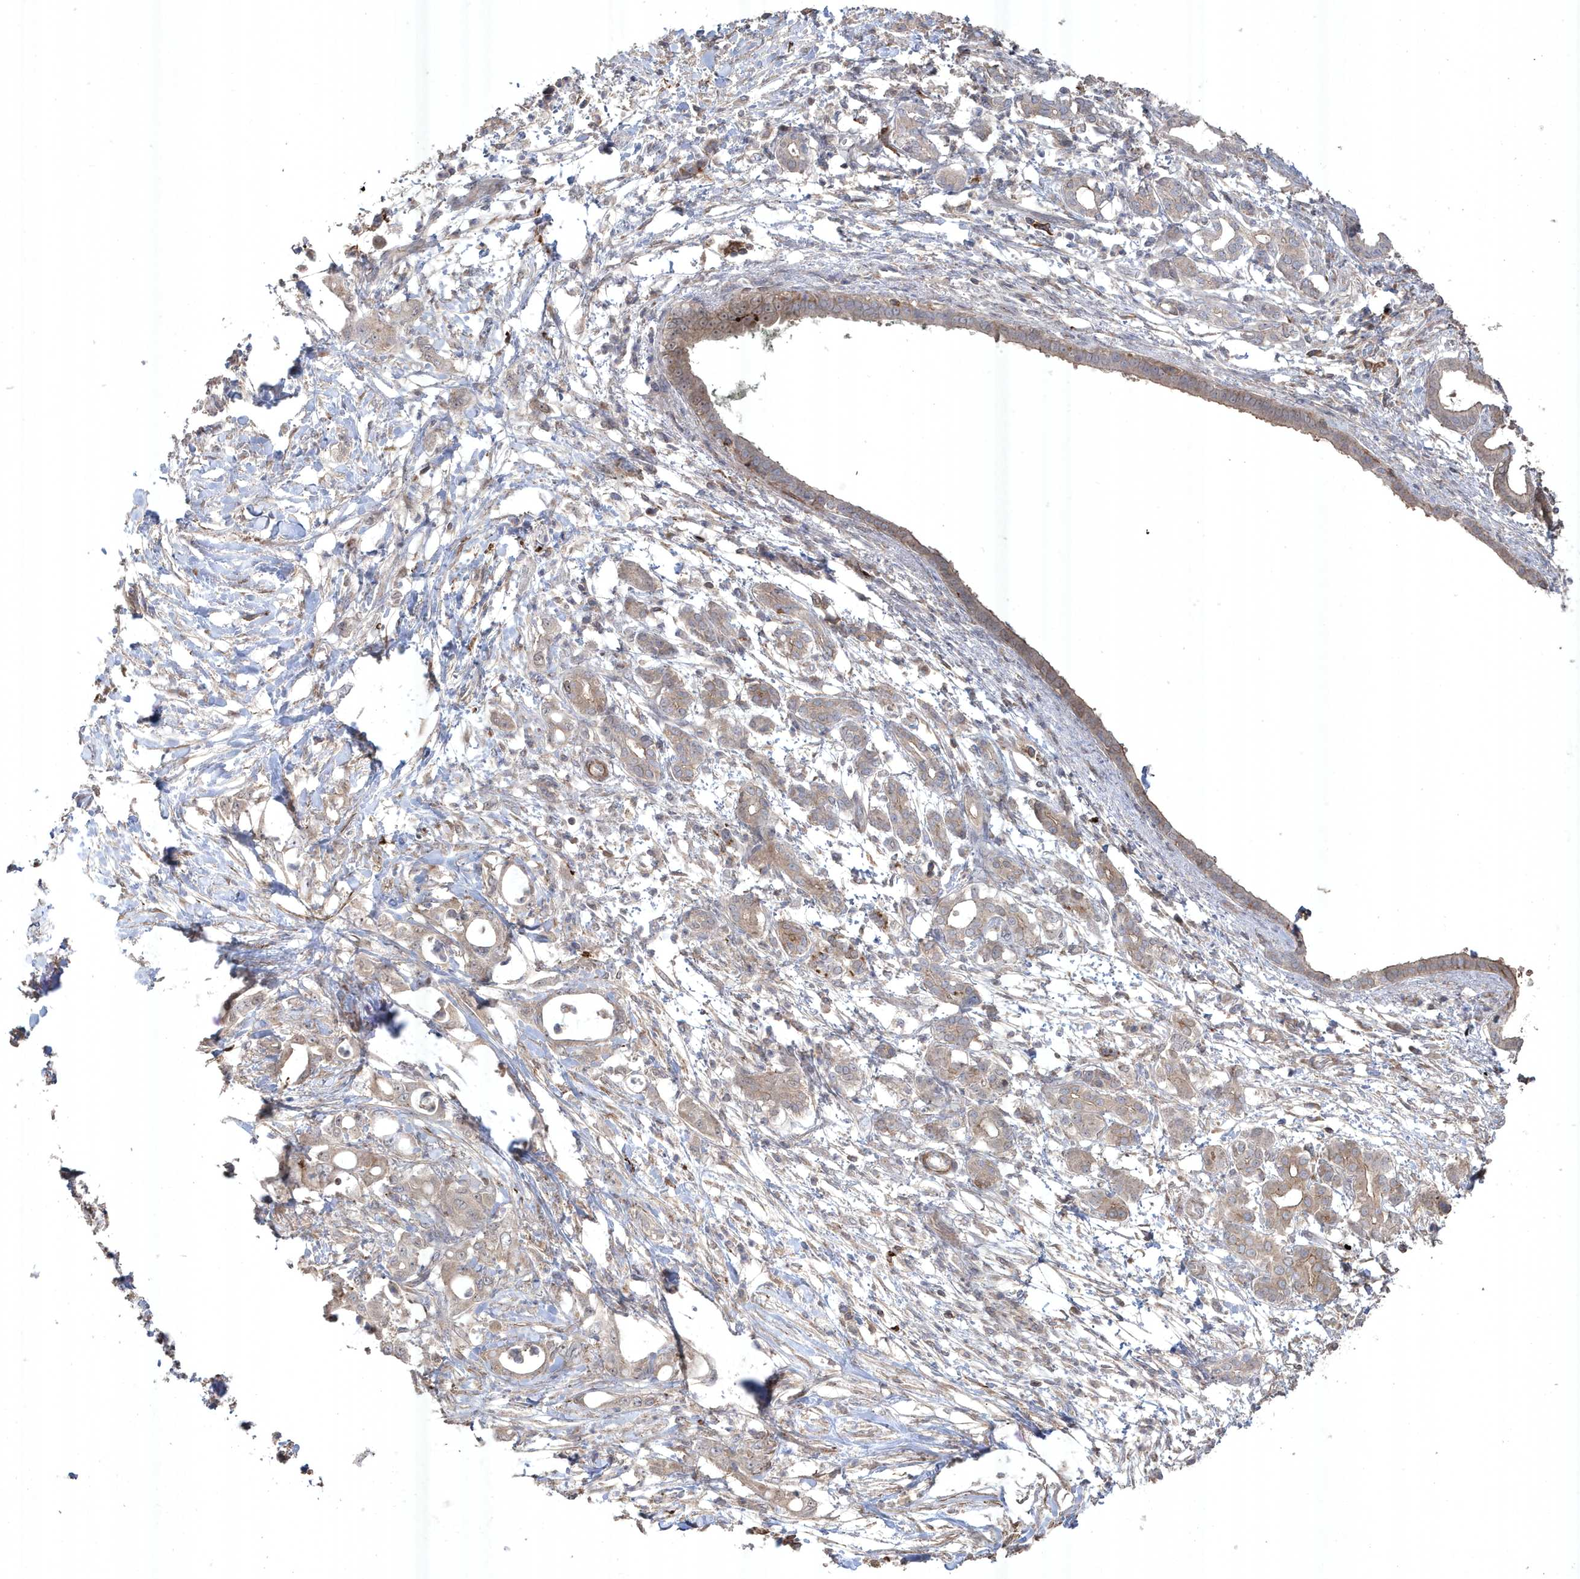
{"staining": {"intensity": "weak", "quantity": "<25%", "location": "cytoplasmic/membranous"}, "tissue": "pancreatic cancer", "cell_type": "Tumor cells", "image_type": "cancer", "snomed": [{"axis": "morphology", "description": "Adenocarcinoma, NOS"}, {"axis": "topography", "description": "Pancreas"}], "caption": "Immunohistochemistry micrograph of neoplastic tissue: human pancreatic cancer (adenocarcinoma) stained with DAB demonstrates no significant protein positivity in tumor cells. (DAB (3,3'-diaminobenzidine) immunohistochemistry (IHC) visualized using brightfield microscopy, high magnification).", "gene": "CETN3", "patient": {"sex": "female", "age": 55}}